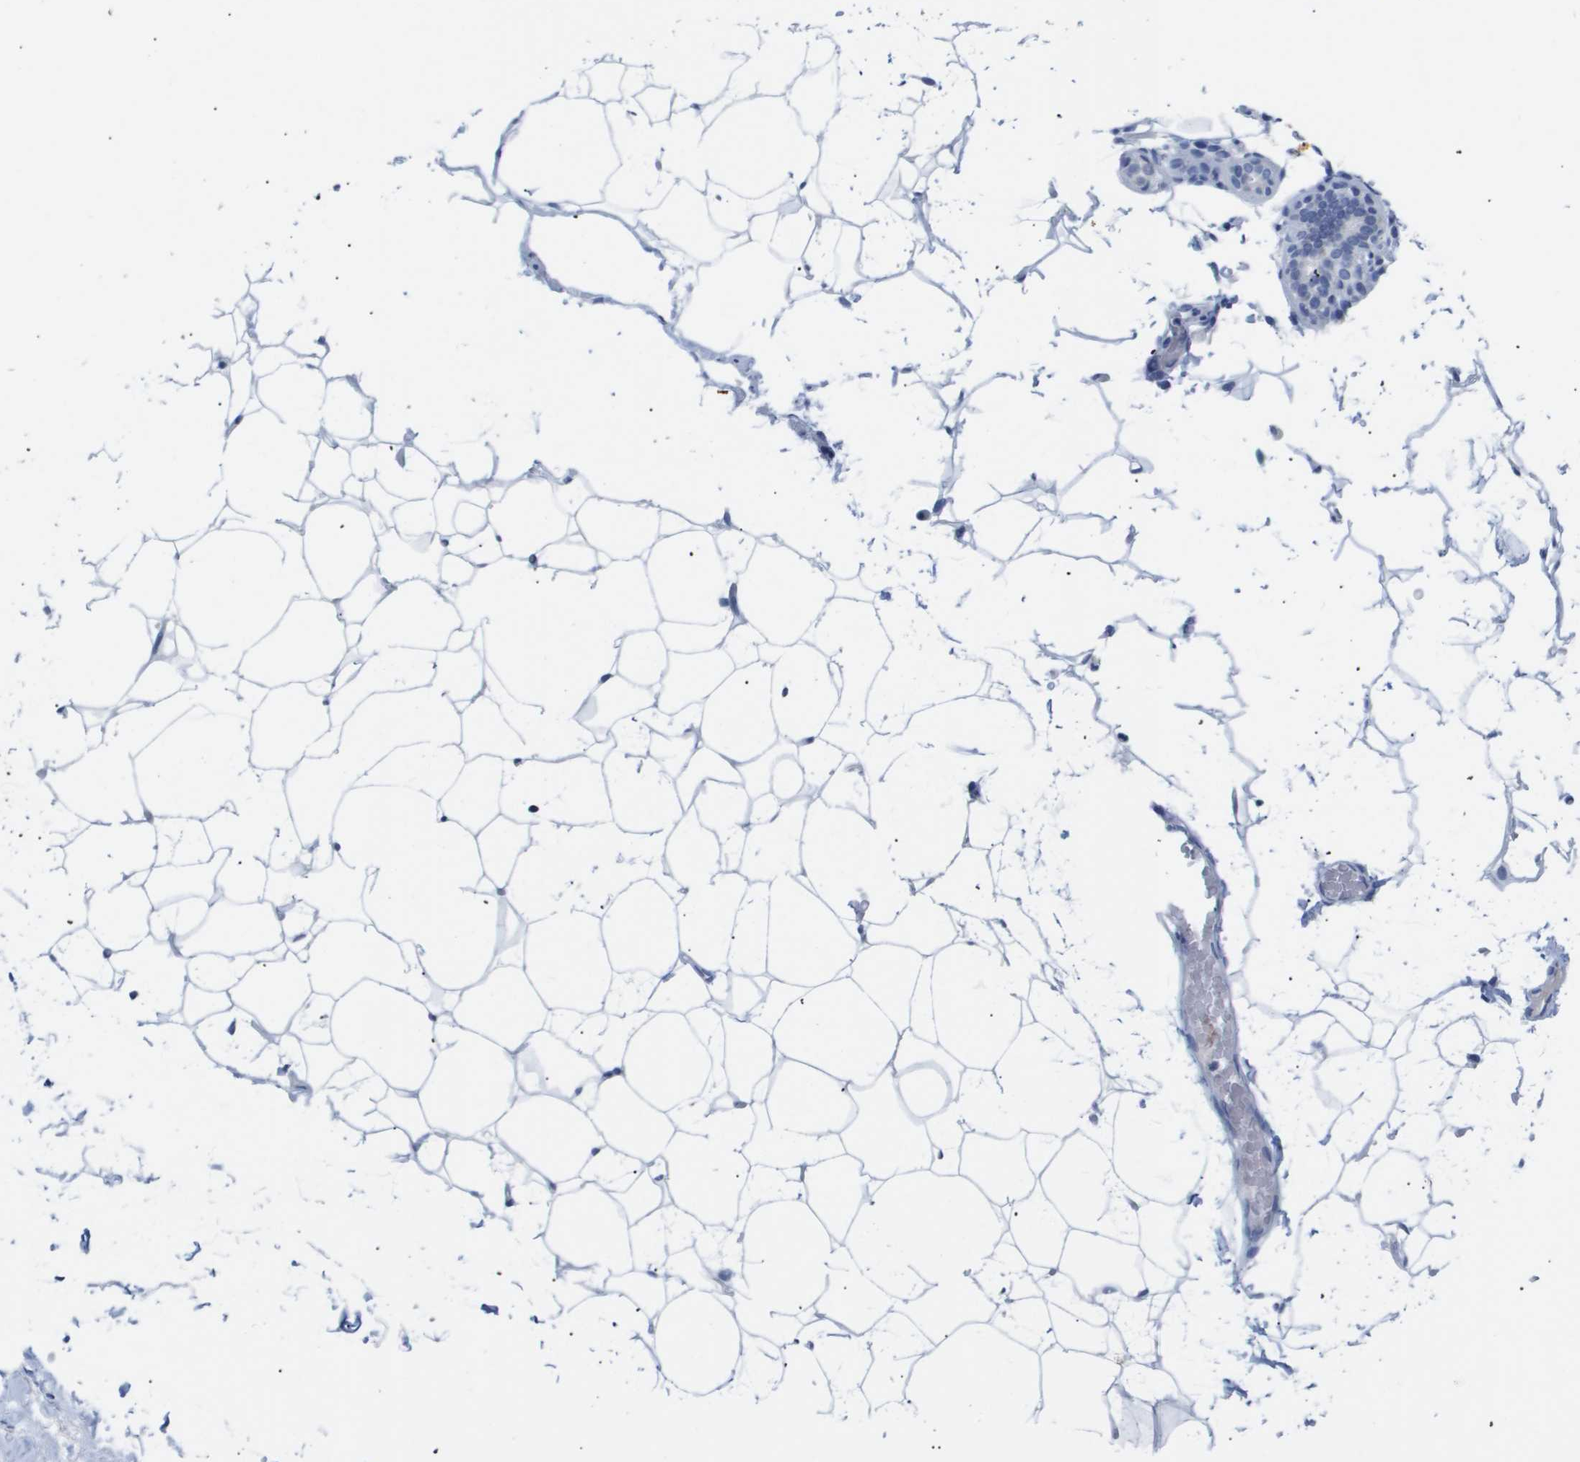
{"staining": {"intensity": "negative", "quantity": "none", "location": "none"}, "tissue": "adipose tissue", "cell_type": "Adipocytes", "image_type": "normal", "snomed": [{"axis": "morphology", "description": "Normal tissue, NOS"}, {"axis": "topography", "description": "Breast"}, {"axis": "topography", "description": "Soft tissue"}], "caption": "This is a image of immunohistochemistry staining of benign adipose tissue, which shows no positivity in adipocytes. (DAB immunohistochemistry (IHC), high magnification).", "gene": "CAV3", "patient": {"sex": "female", "age": 75}}